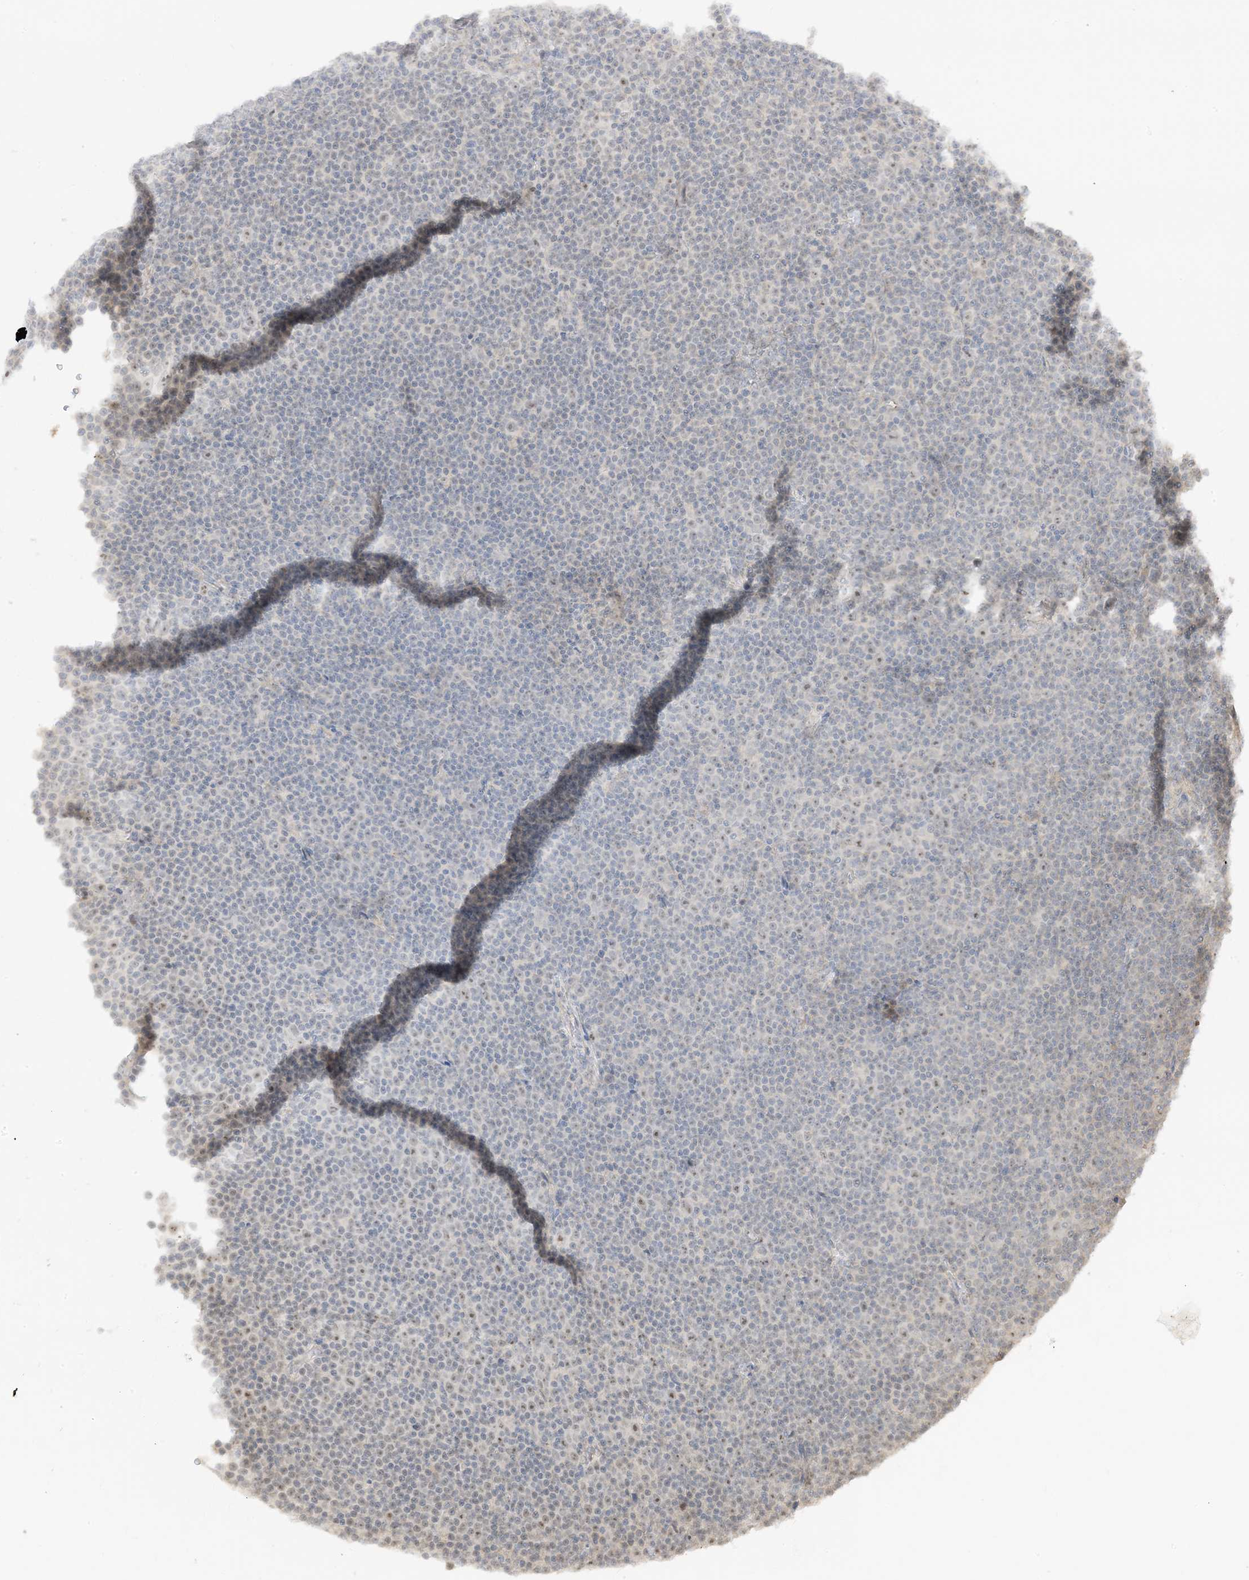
{"staining": {"intensity": "negative", "quantity": "none", "location": "none"}, "tissue": "lymphoma", "cell_type": "Tumor cells", "image_type": "cancer", "snomed": [{"axis": "morphology", "description": "Malignant lymphoma, non-Hodgkin's type, Low grade"}, {"axis": "topography", "description": "Lymph node"}], "caption": "Immunohistochemical staining of human malignant lymphoma, non-Hodgkin's type (low-grade) demonstrates no significant staining in tumor cells.", "gene": "ETAA1", "patient": {"sex": "female", "age": 67}}